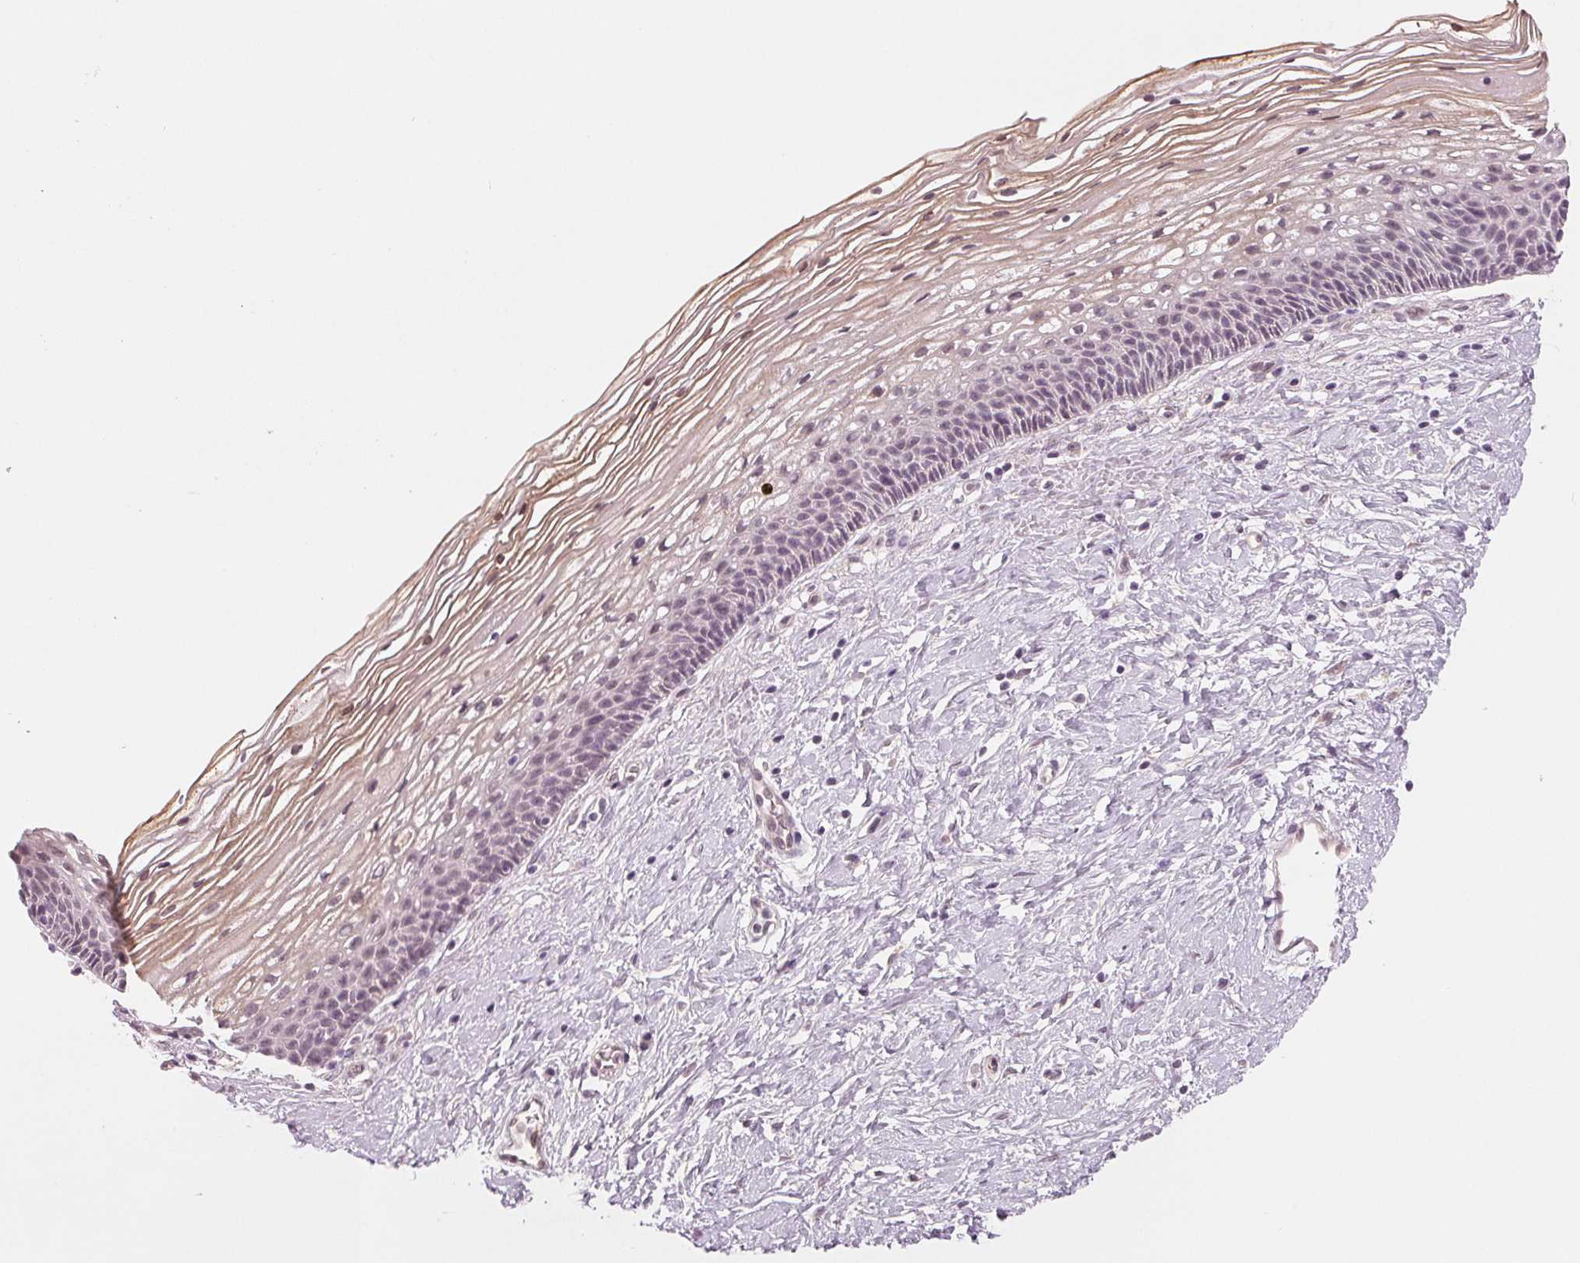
{"staining": {"intensity": "negative", "quantity": "none", "location": "none"}, "tissue": "cervix", "cell_type": "Glandular cells", "image_type": "normal", "snomed": [{"axis": "morphology", "description": "Normal tissue, NOS"}, {"axis": "topography", "description": "Cervix"}], "caption": "IHC of normal cervix demonstrates no positivity in glandular cells. Brightfield microscopy of immunohistochemistry stained with DAB (brown) and hematoxylin (blue), captured at high magnification.", "gene": "CFC1B", "patient": {"sex": "female", "age": 34}}